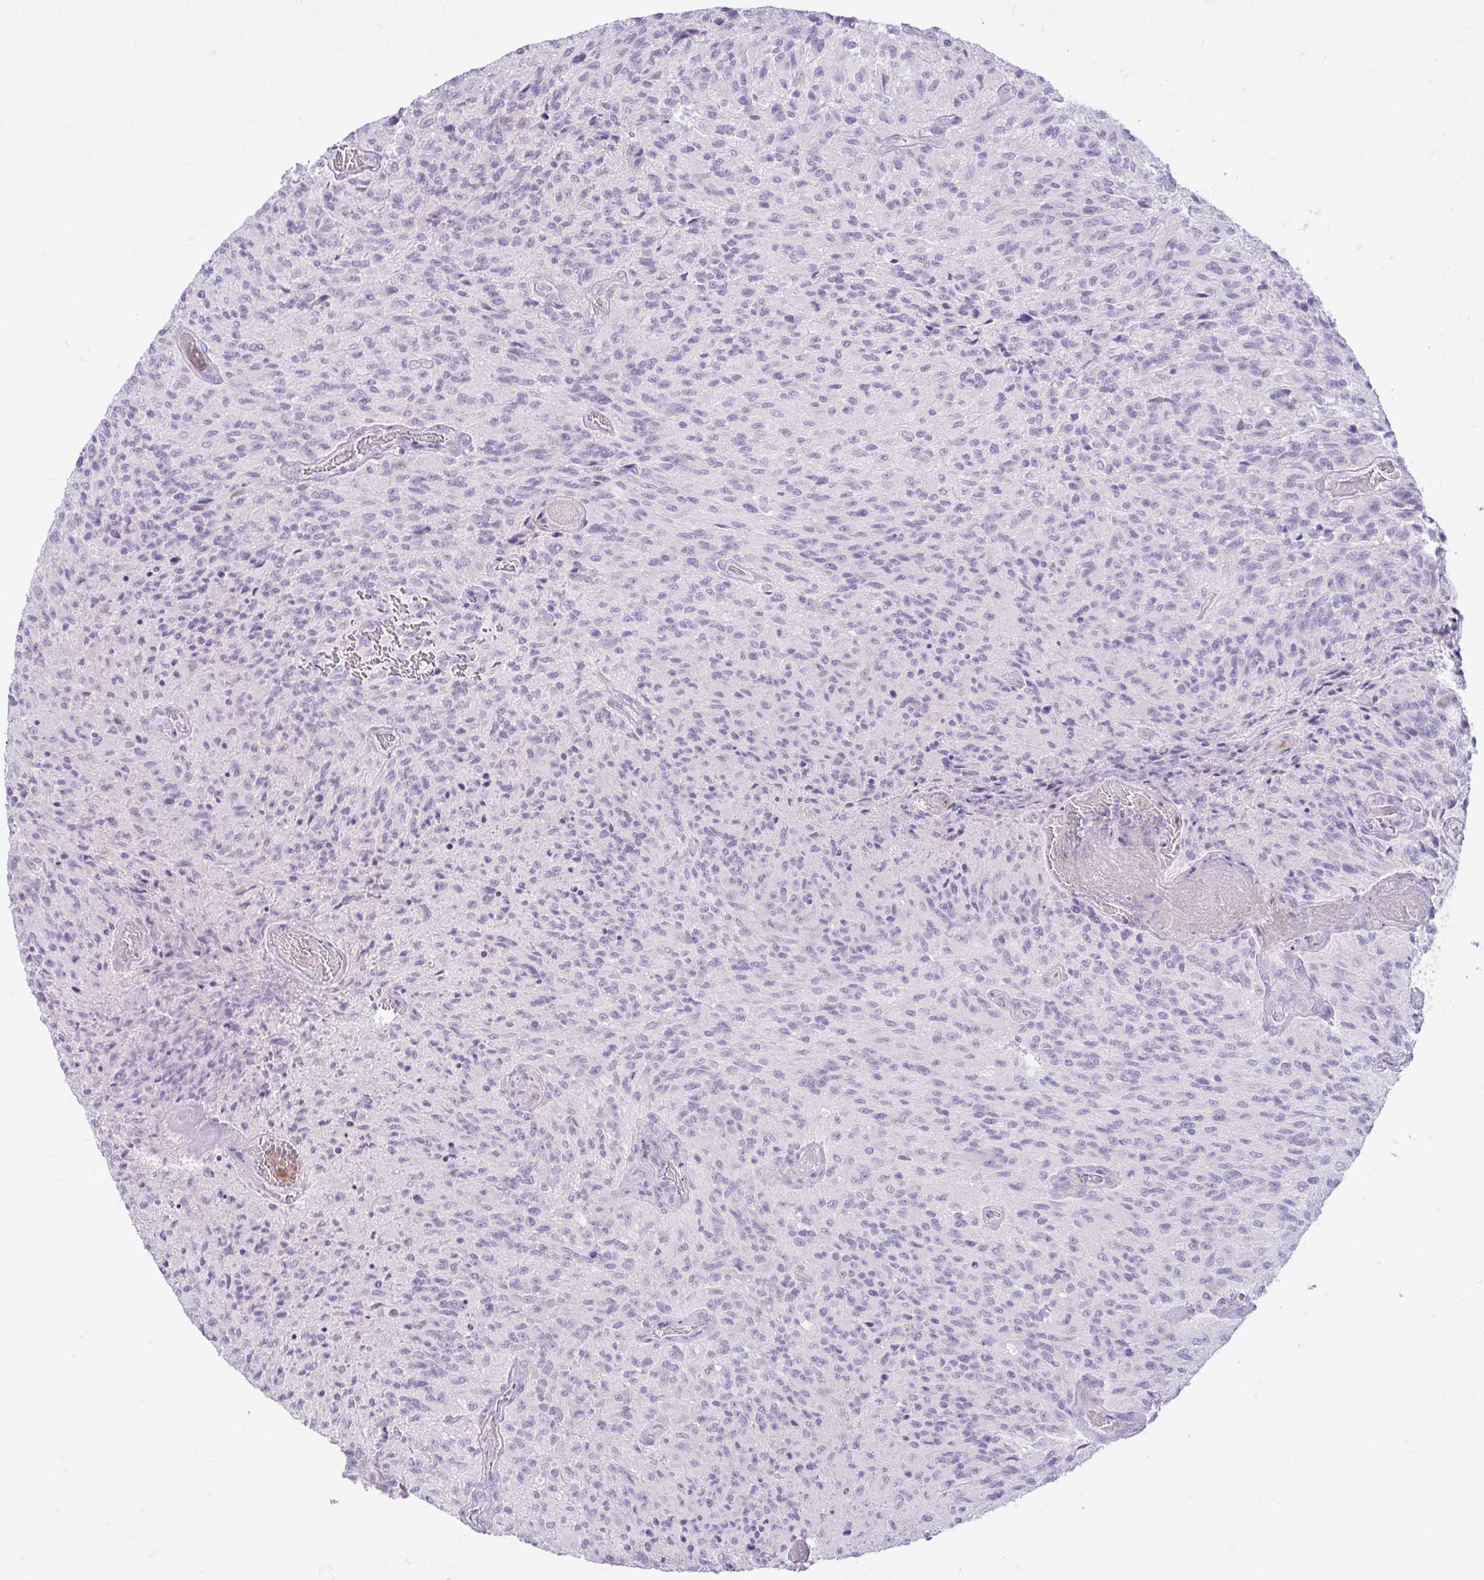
{"staining": {"intensity": "negative", "quantity": "none", "location": "none"}, "tissue": "glioma", "cell_type": "Tumor cells", "image_type": "cancer", "snomed": [{"axis": "morphology", "description": "Normal tissue, NOS"}, {"axis": "morphology", "description": "Glioma, malignant, High grade"}, {"axis": "topography", "description": "Cerebral cortex"}], "caption": "Micrograph shows no protein positivity in tumor cells of glioma tissue.", "gene": "ZNF101", "patient": {"sex": "male", "age": 56}}